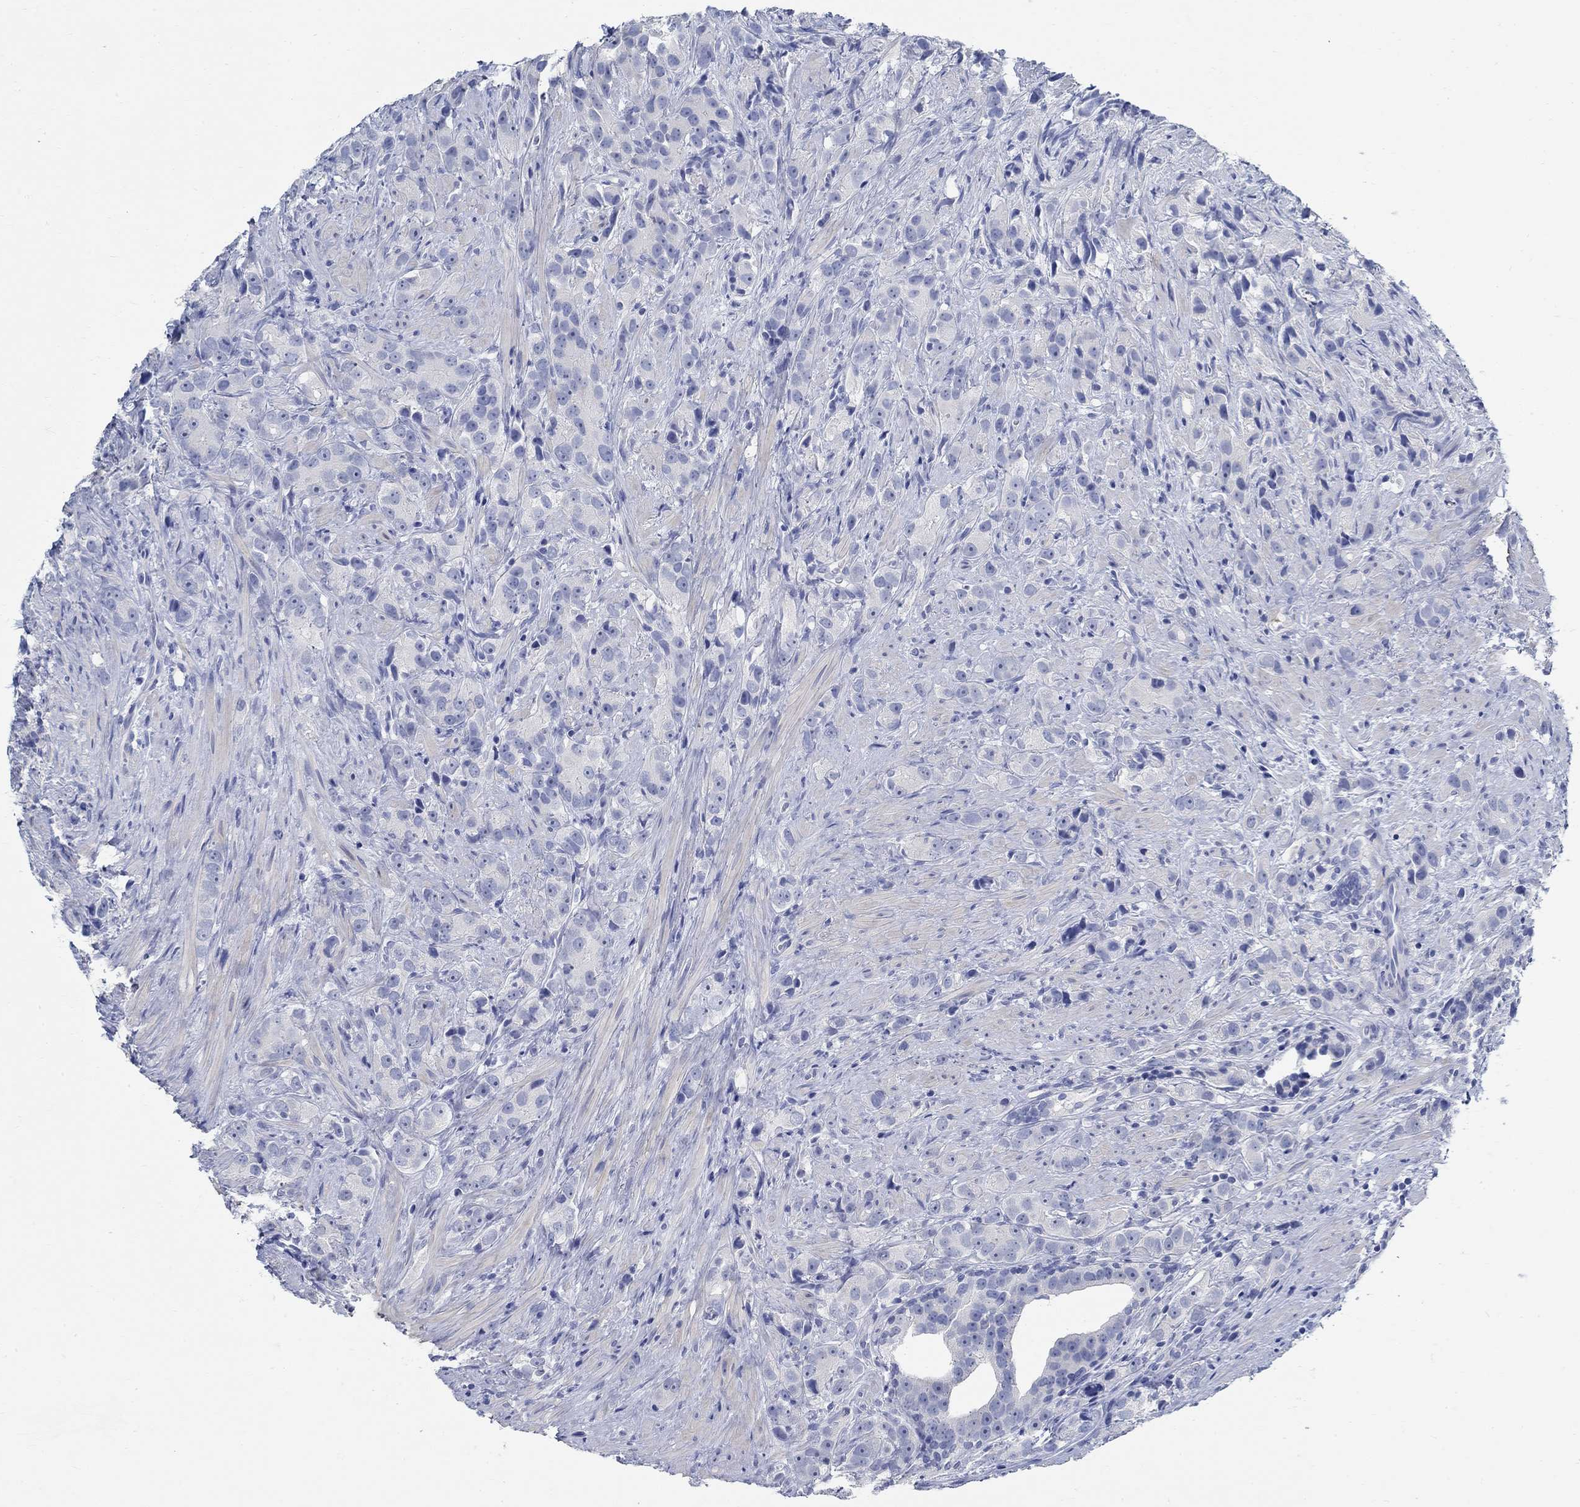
{"staining": {"intensity": "negative", "quantity": "none", "location": "none"}, "tissue": "prostate cancer", "cell_type": "Tumor cells", "image_type": "cancer", "snomed": [{"axis": "morphology", "description": "Adenocarcinoma, High grade"}, {"axis": "topography", "description": "Prostate"}], "caption": "The IHC histopathology image has no significant positivity in tumor cells of adenocarcinoma (high-grade) (prostate) tissue.", "gene": "RBM20", "patient": {"sex": "male", "age": 90}}